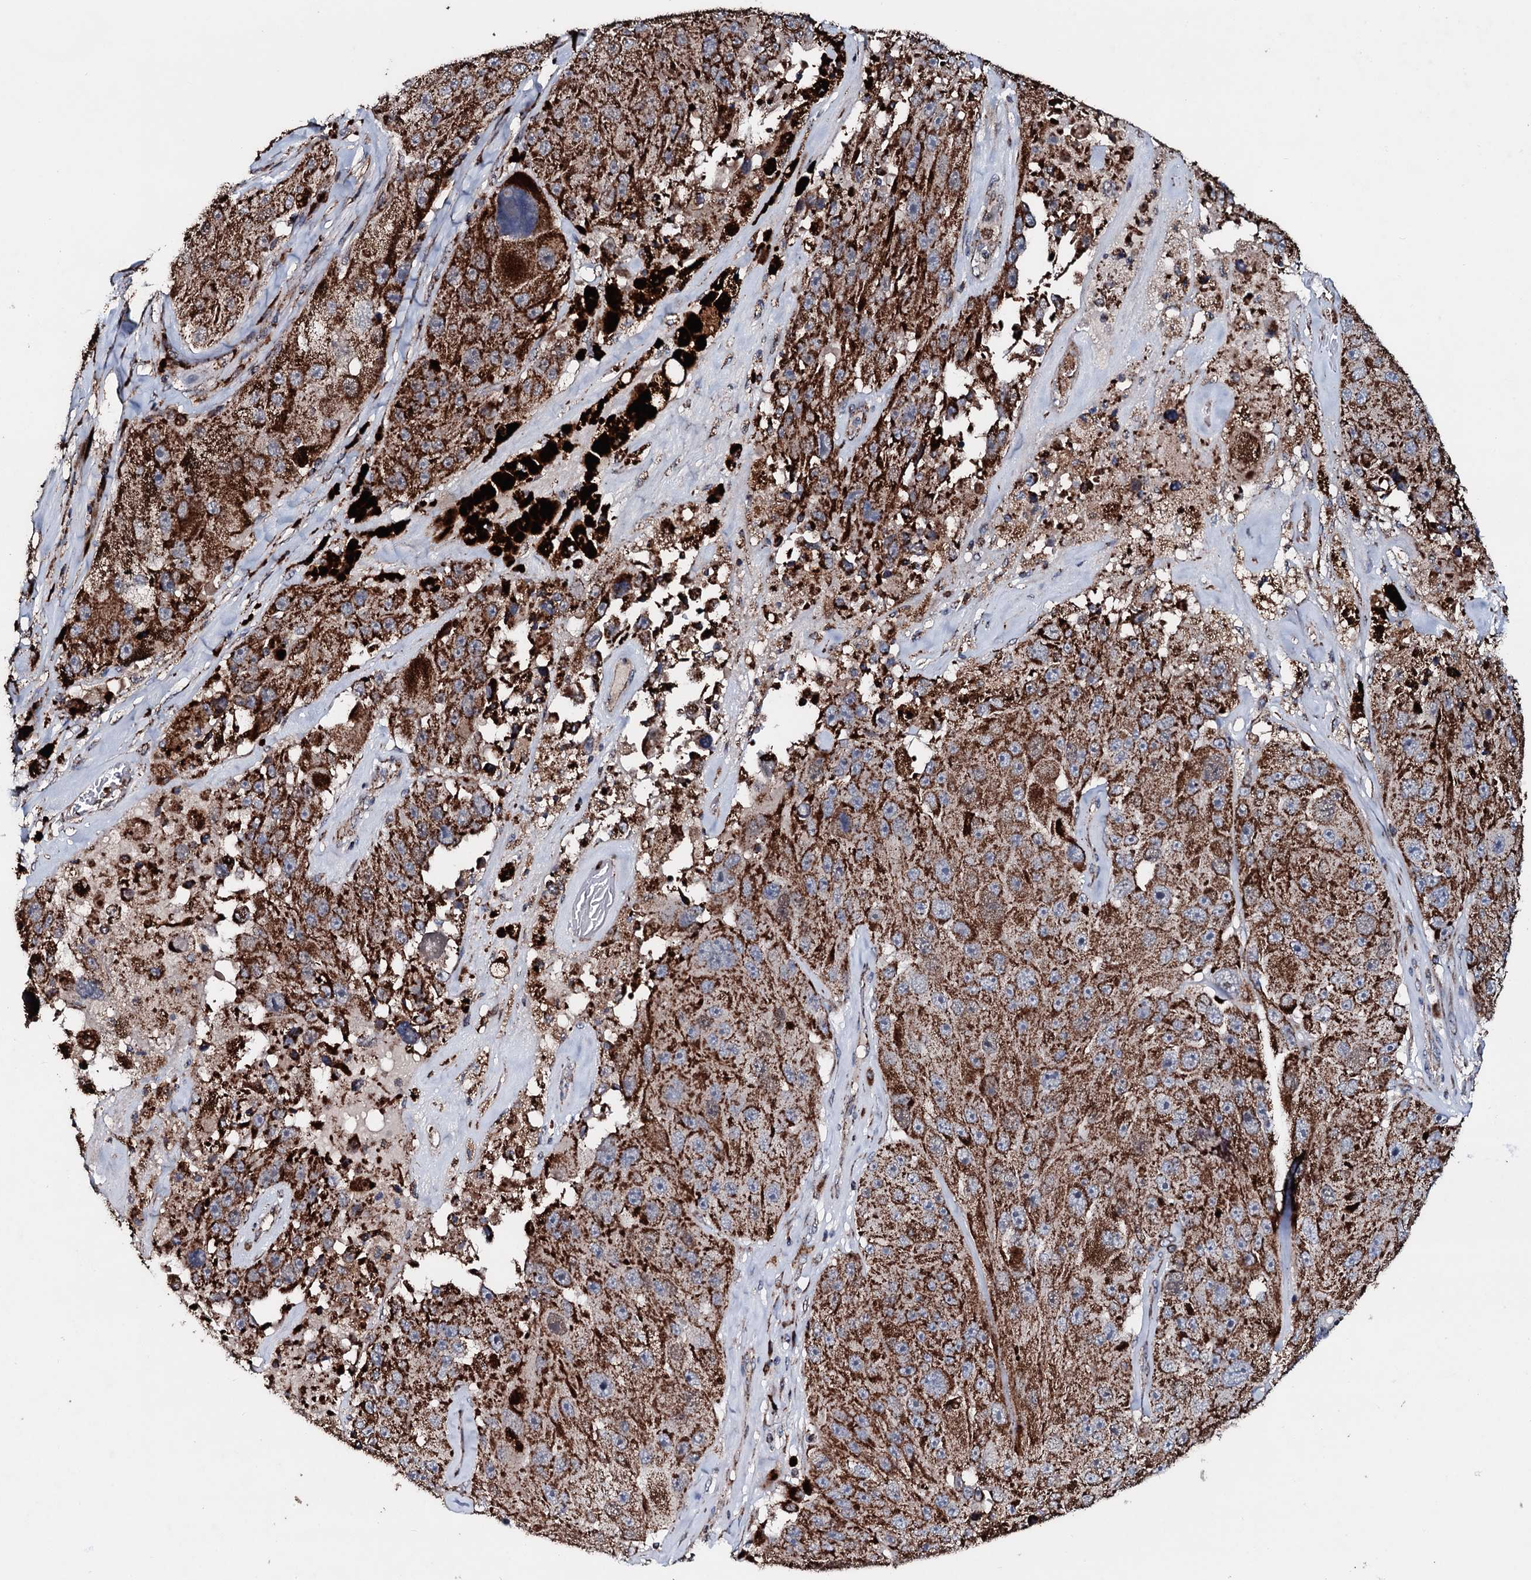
{"staining": {"intensity": "strong", "quantity": ">75%", "location": "cytoplasmic/membranous"}, "tissue": "melanoma", "cell_type": "Tumor cells", "image_type": "cancer", "snomed": [{"axis": "morphology", "description": "Malignant melanoma, Metastatic site"}, {"axis": "topography", "description": "Lymph node"}], "caption": "A high-resolution micrograph shows immunohistochemistry (IHC) staining of melanoma, which shows strong cytoplasmic/membranous staining in approximately >75% of tumor cells.", "gene": "DYNC2I2", "patient": {"sex": "male", "age": 62}}